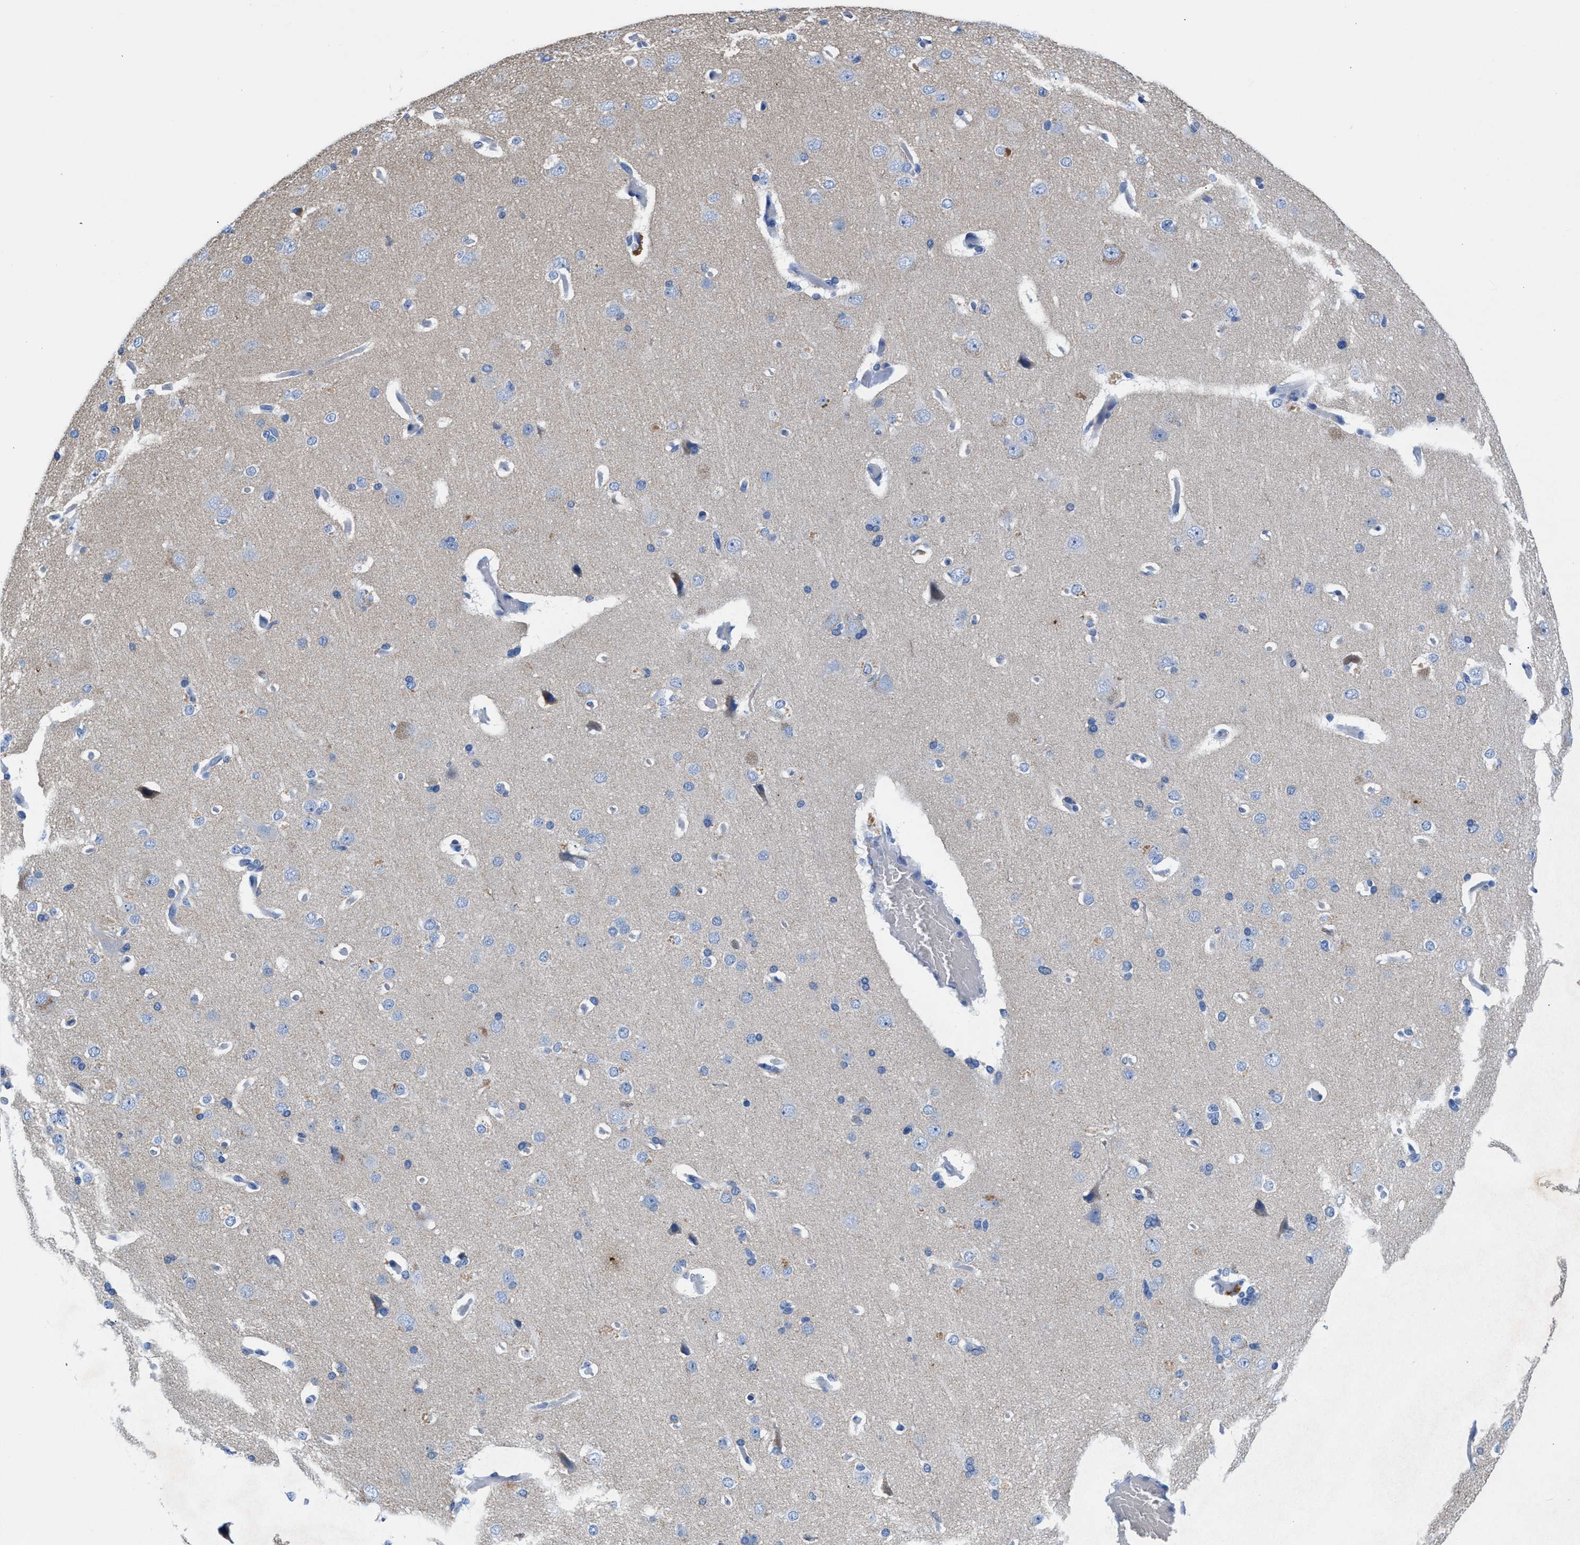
{"staining": {"intensity": "negative", "quantity": "none", "location": "none"}, "tissue": "cerebral cortex", "cell_type": "Endothelial cells", "image_type": "normal", "snomed": [{"axis": "morphology", "description": "Normal tissue, NOS"}, {"axis": "topography", "description": "Cerebral cortex"}], "caption": "Endothelial cells show no significant staining in unremarkable cerebral cortex.", "gene": "SLFN13", "patient": {"sex": "male", "age": 62}}